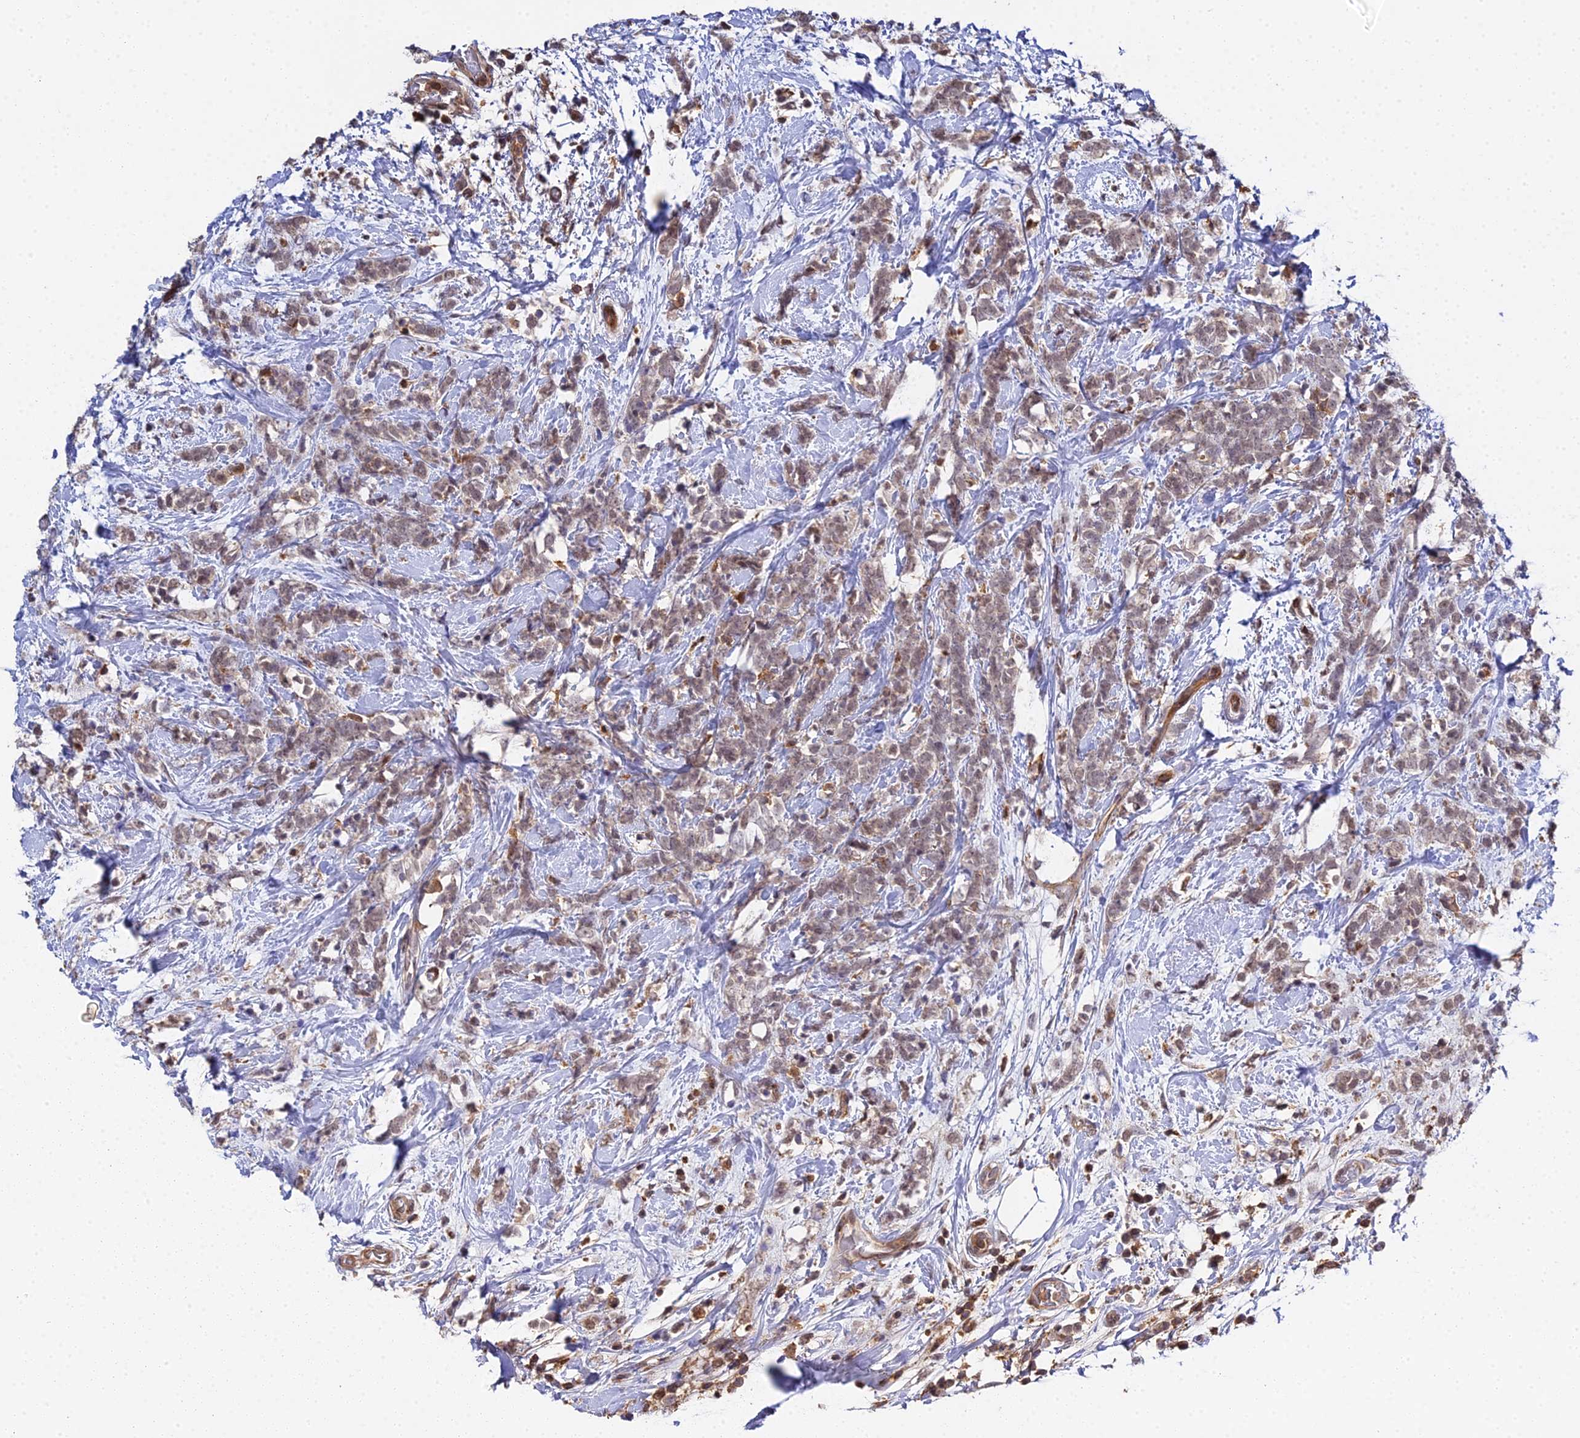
{"staining": {"intensity": "weak", "quantity": ">75%", "location": "nuclear"}, "tissue": "breast cancer", "cell_type": "Tumor cells", "image_type": "cancer", "snomed": [{"axis": "morphology", "description": "Lobular carcinoma"}, {"axis": "topography", "description": "Breast"}], "caption": "Protein expression analysis of breast lobular carcinoma exhibits weak nuclear staining in approximately >75% of tumor cells. The staining was performed using DAB (3,3'-diaminobenzidine), with brown indicating positive protein expression. Nuclei are stained blue with hematoxylin.", "gene": "TPRX1", "patient": {"sex": "female", "age": 58}}